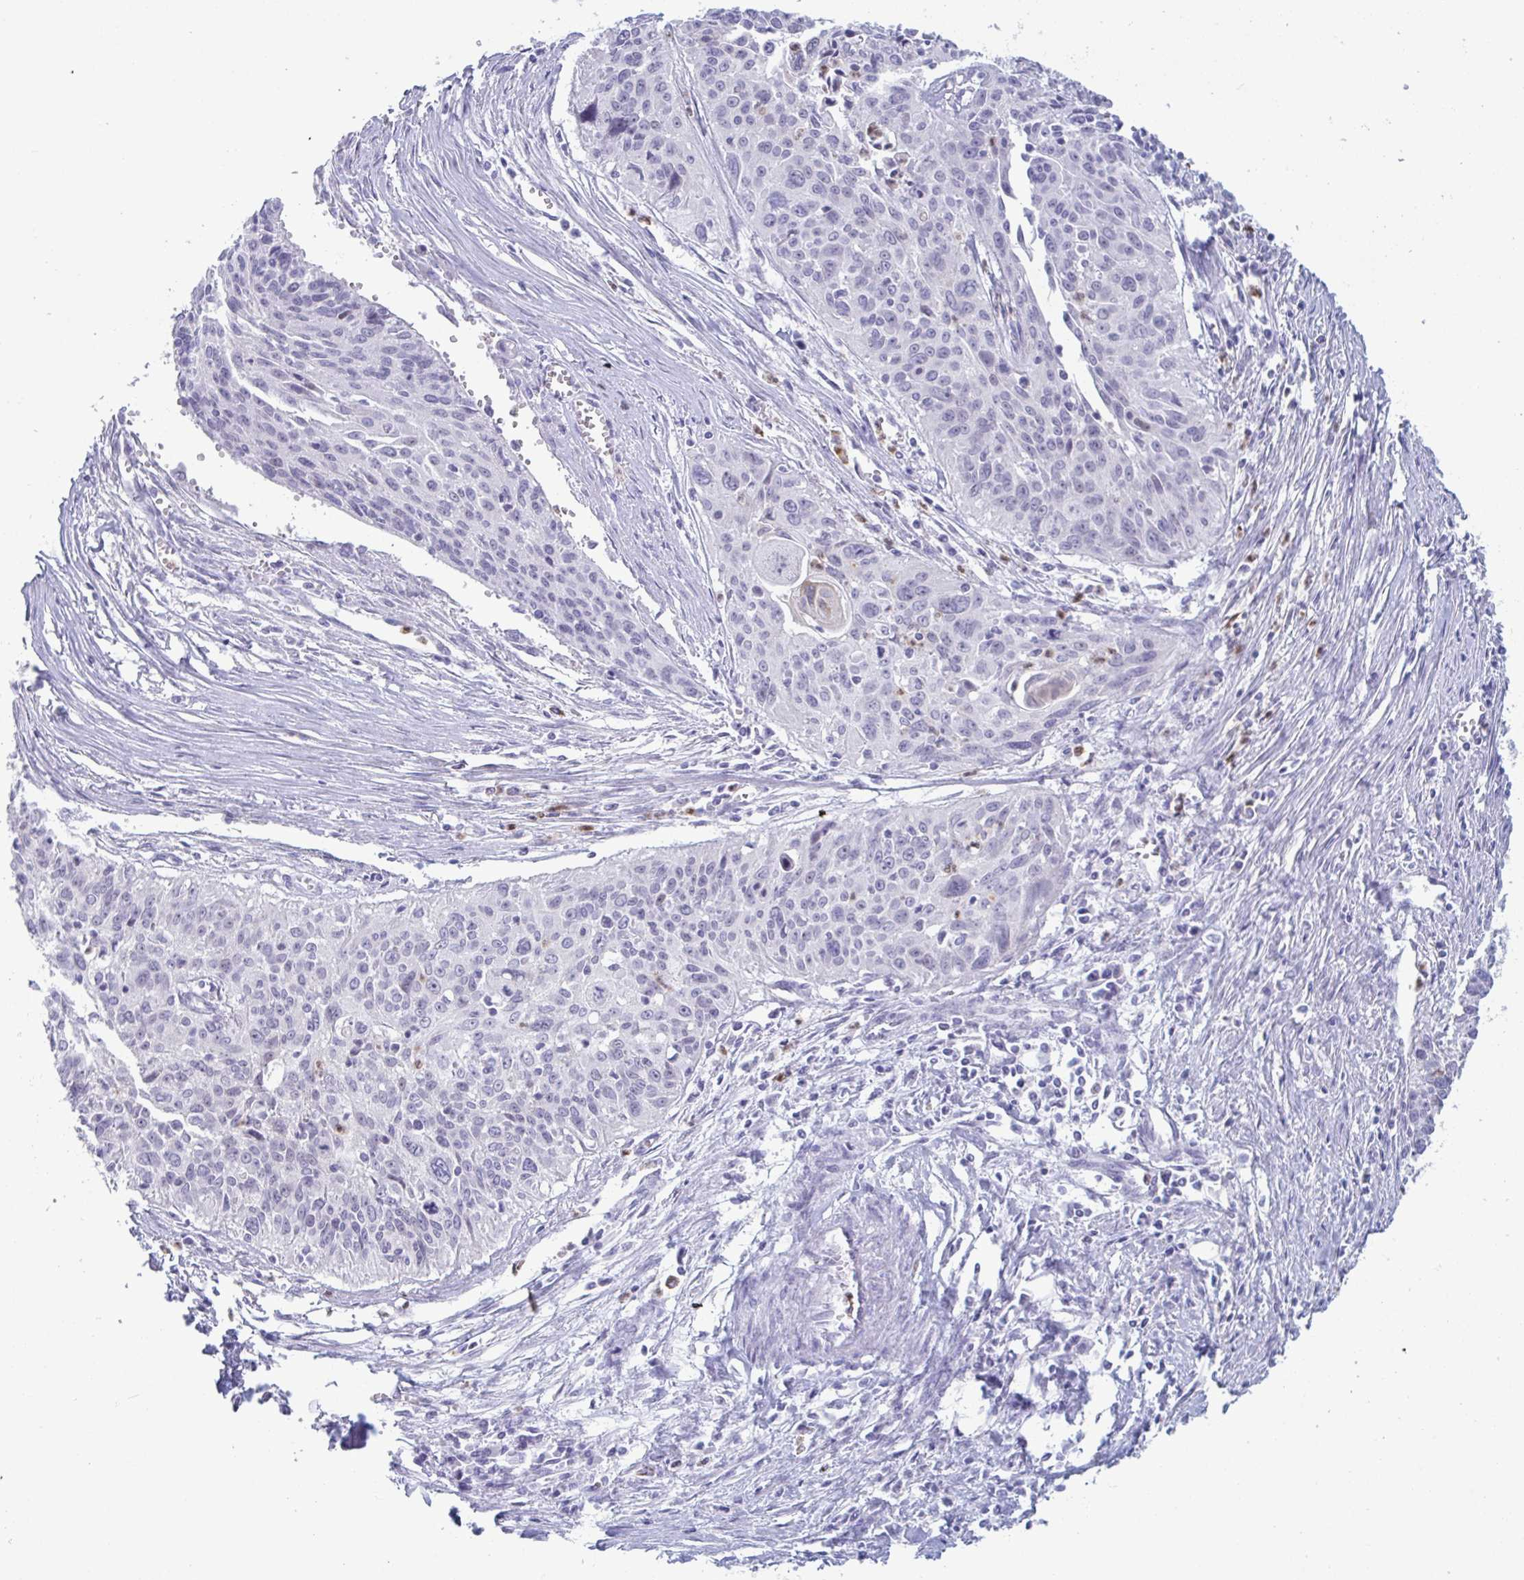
{"staining": {"intensity": "negative", "quantity": "none", "location": "none"}, "tissue": "cervical cancer", "cell_type": "Tumor cells", "image_type": "cancer", "snomed": [{"axis": "morphology", "description": "Squamous cell carcinoma, NOS"}, {"axis": "topography", "description": "Cervix"}], "caption": "Tumor cells are negative for brown protein staining in cervical cancer (squamous cell carcinoma).", "gene": "CYP4F11", "patient": {"sex": "female", "age": 55}}